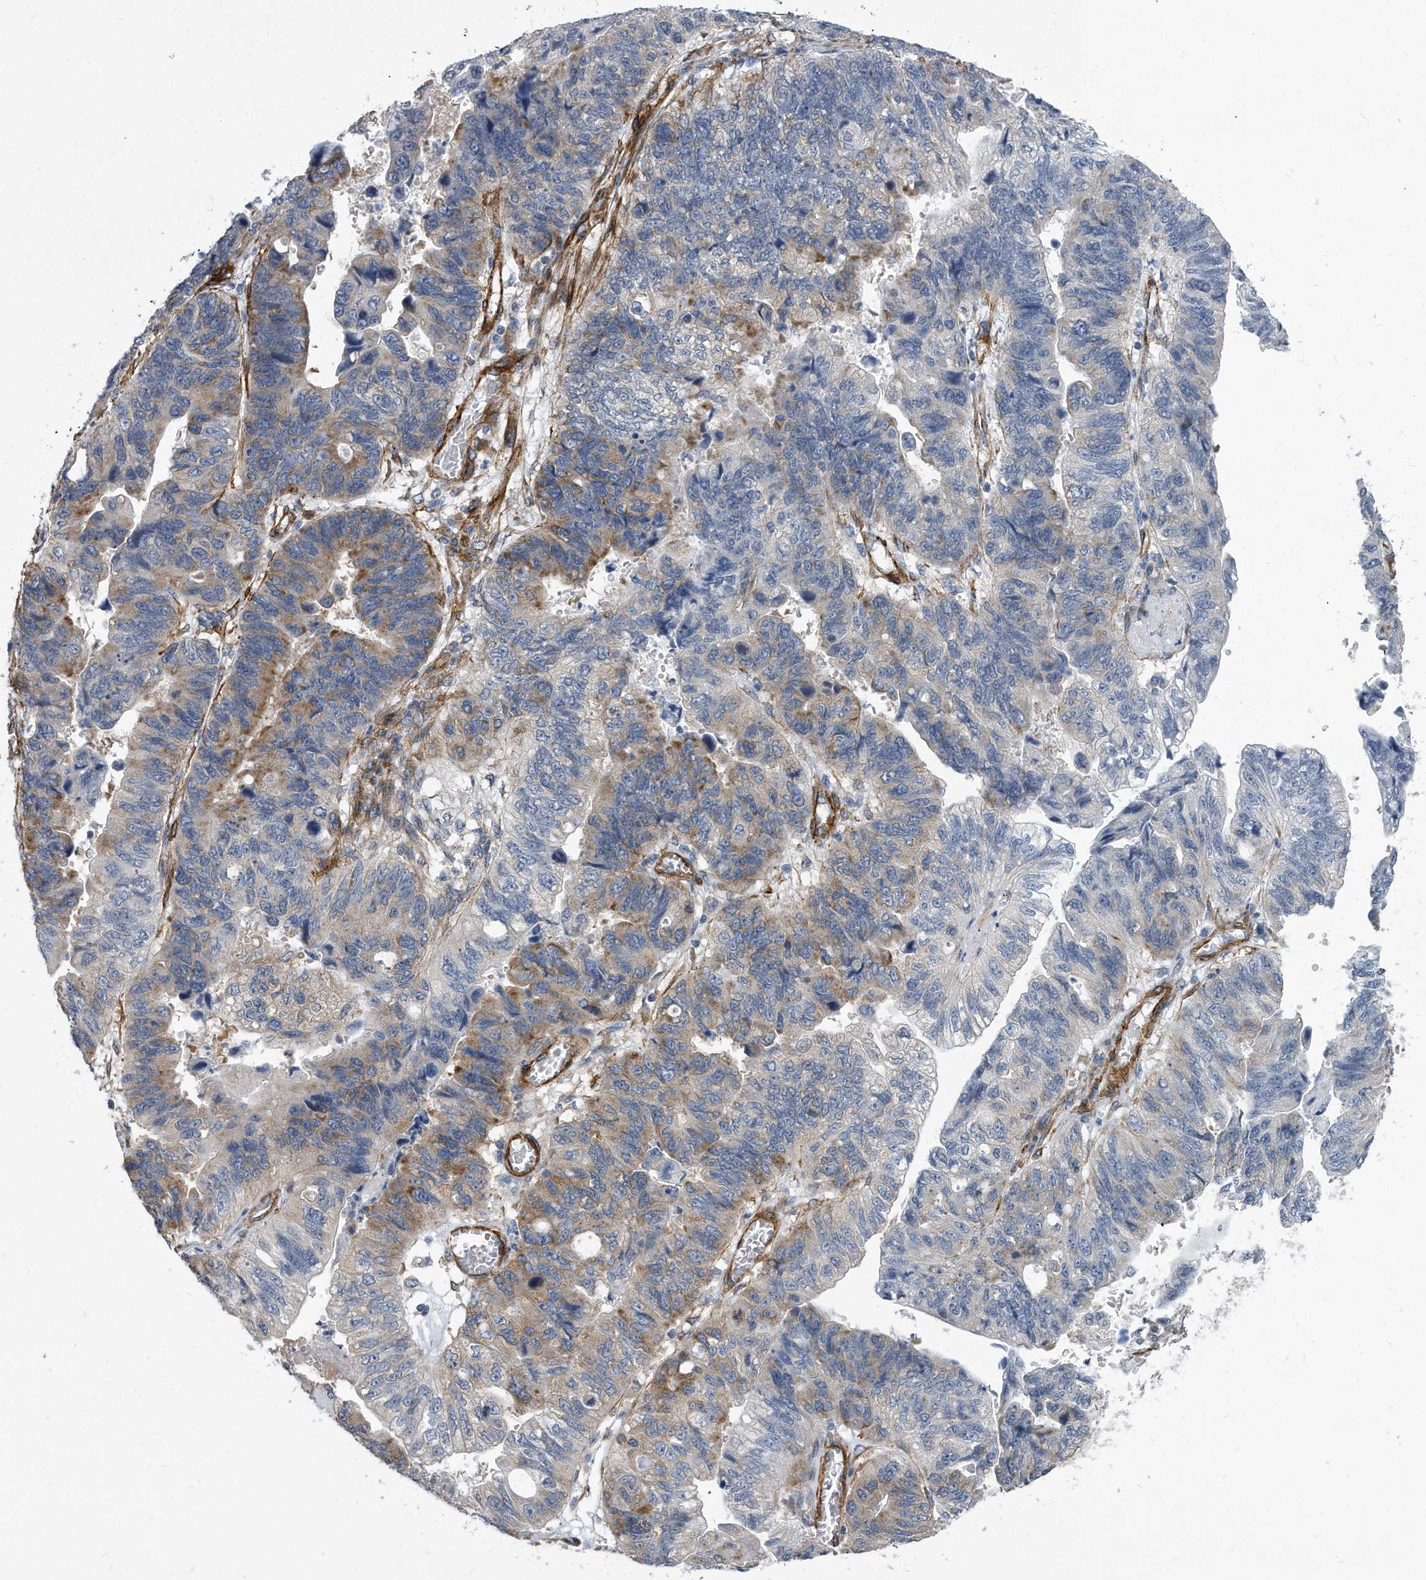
{"staining": {"intensity": "moderate", "quantity": "<25%", "location": "cytoplasmic/membranous"}, "tissue": "stomach cancer", "cell_type": "Tumor cells", "image_type": "cancer", "snomed": [{"axis": "morphology", "description": "Adenocarcinoma, NOS"}, {"axis": "topography", "description": "Stomach"}], "caption": "A brown stain shows moderate cytoplasmic/membranous expression of a protein in human stomach cancer tumor cells. The protein is shown in brown color, while the nuclei are stained blue.", "gene": "EIF2B4", "patient": {"sex": "male", "age": 59}}